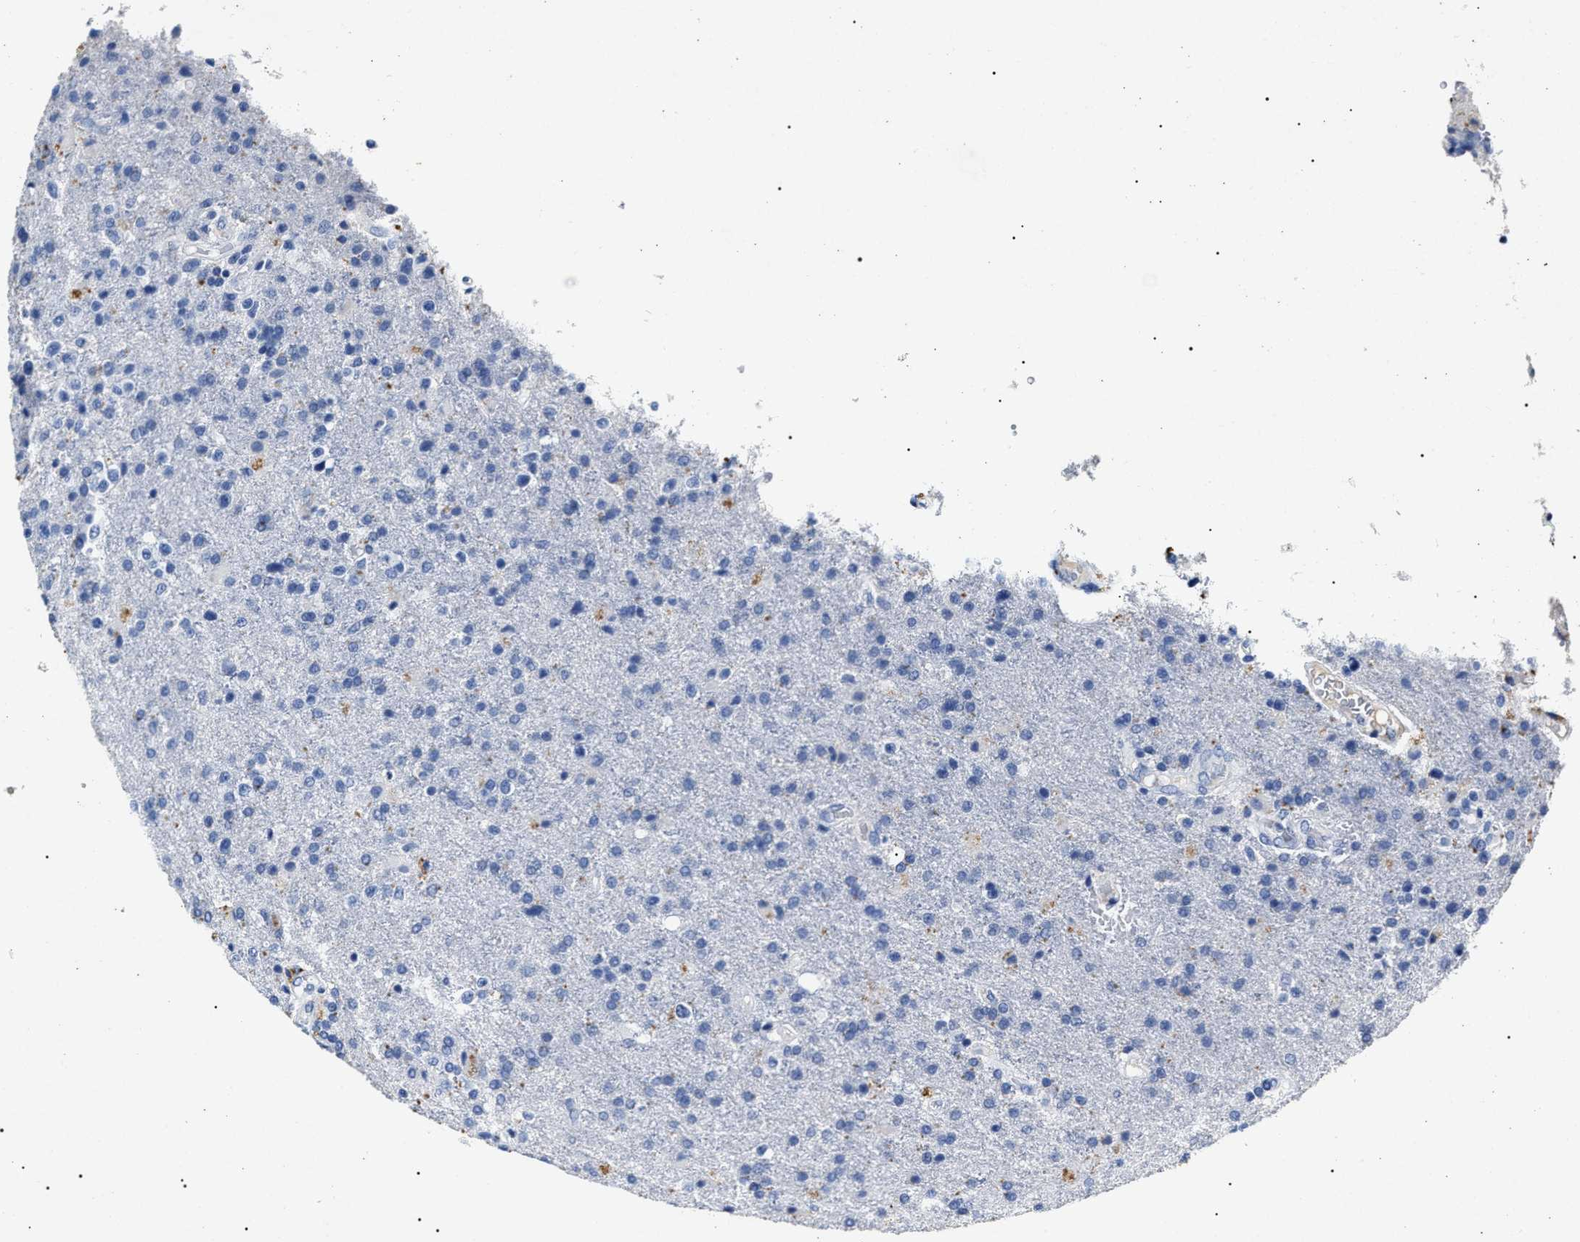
{"staining": {"intensity": "negative", "quantity": "none", "location": "none"}, "tissue": "glioma", "cell_type": "Tumor cells", "image_type": "cancer", "snomed": [{"axis": "morphology", "description": "Glioma, malignant, High grade"}, {"axis": "topography", "description": "Brain"}], "caption": "This is an immunohistochemistry (IHC) photomicrograph of malignant glioma (high-grade). There is no expression in tumor cells.", "gene": "LRRC8E", "patient": {"sex": "male", "age": 72}}